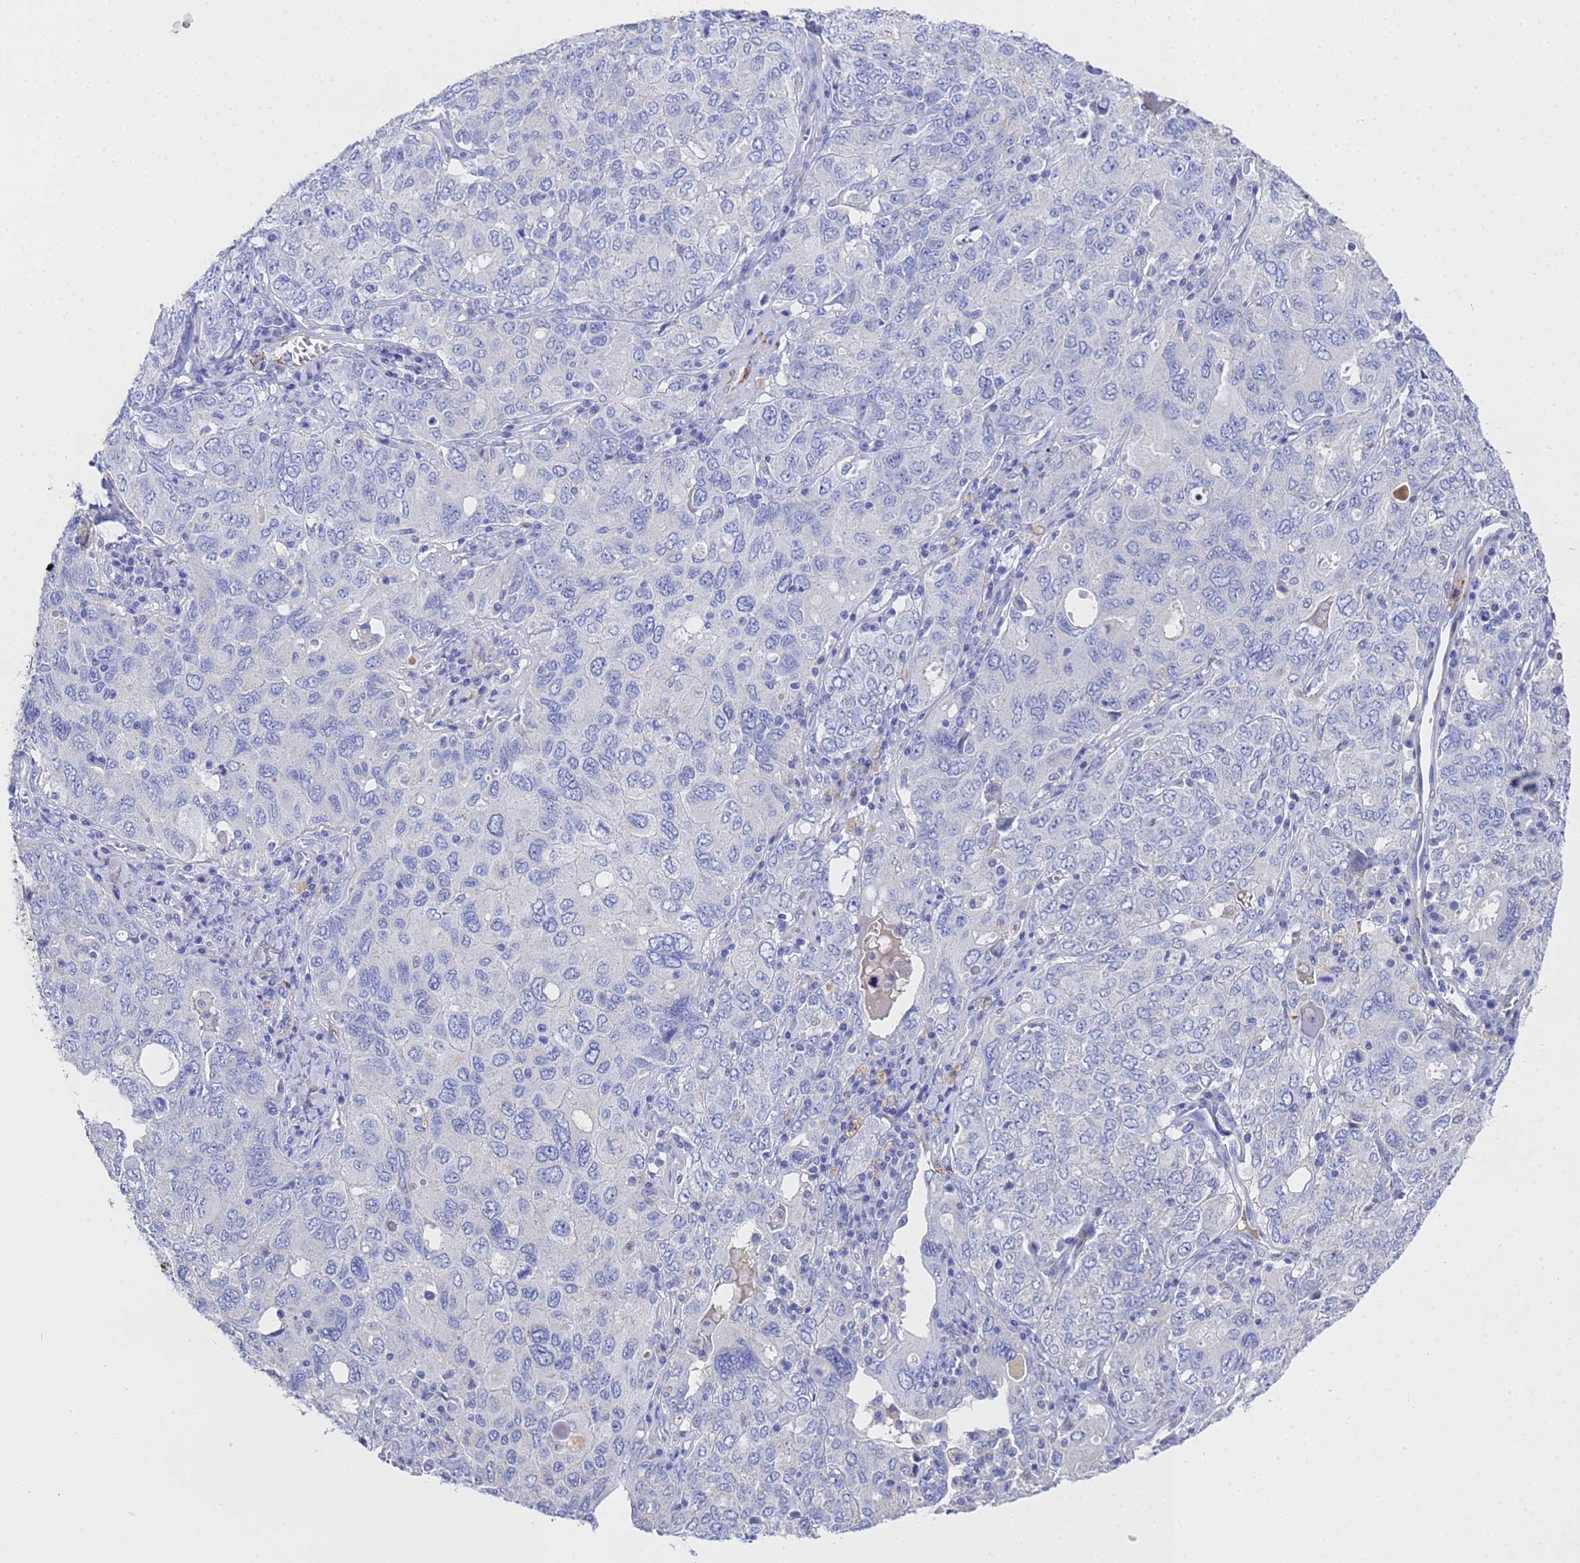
{"staining": {"intensity": "negative", "quantity": "none", "location": "none"}, "tissue": "ovarian cancer", "cell_type": "Tumor cells", "image_type": "cancer", "snomed": [{"axis": "morphology", "description": "Carcinoma, endometroid"}, {"axis": "topography", "description": "Ovary"}], "caption": "Immunohistochemistry (IHC) image of ovarian endometroid carcinoma stained for a protein (brown), which displays no positivity in tumor cells.", "gene": "ADIPOQ", "patient": {"sex": "female", "age": 62}}